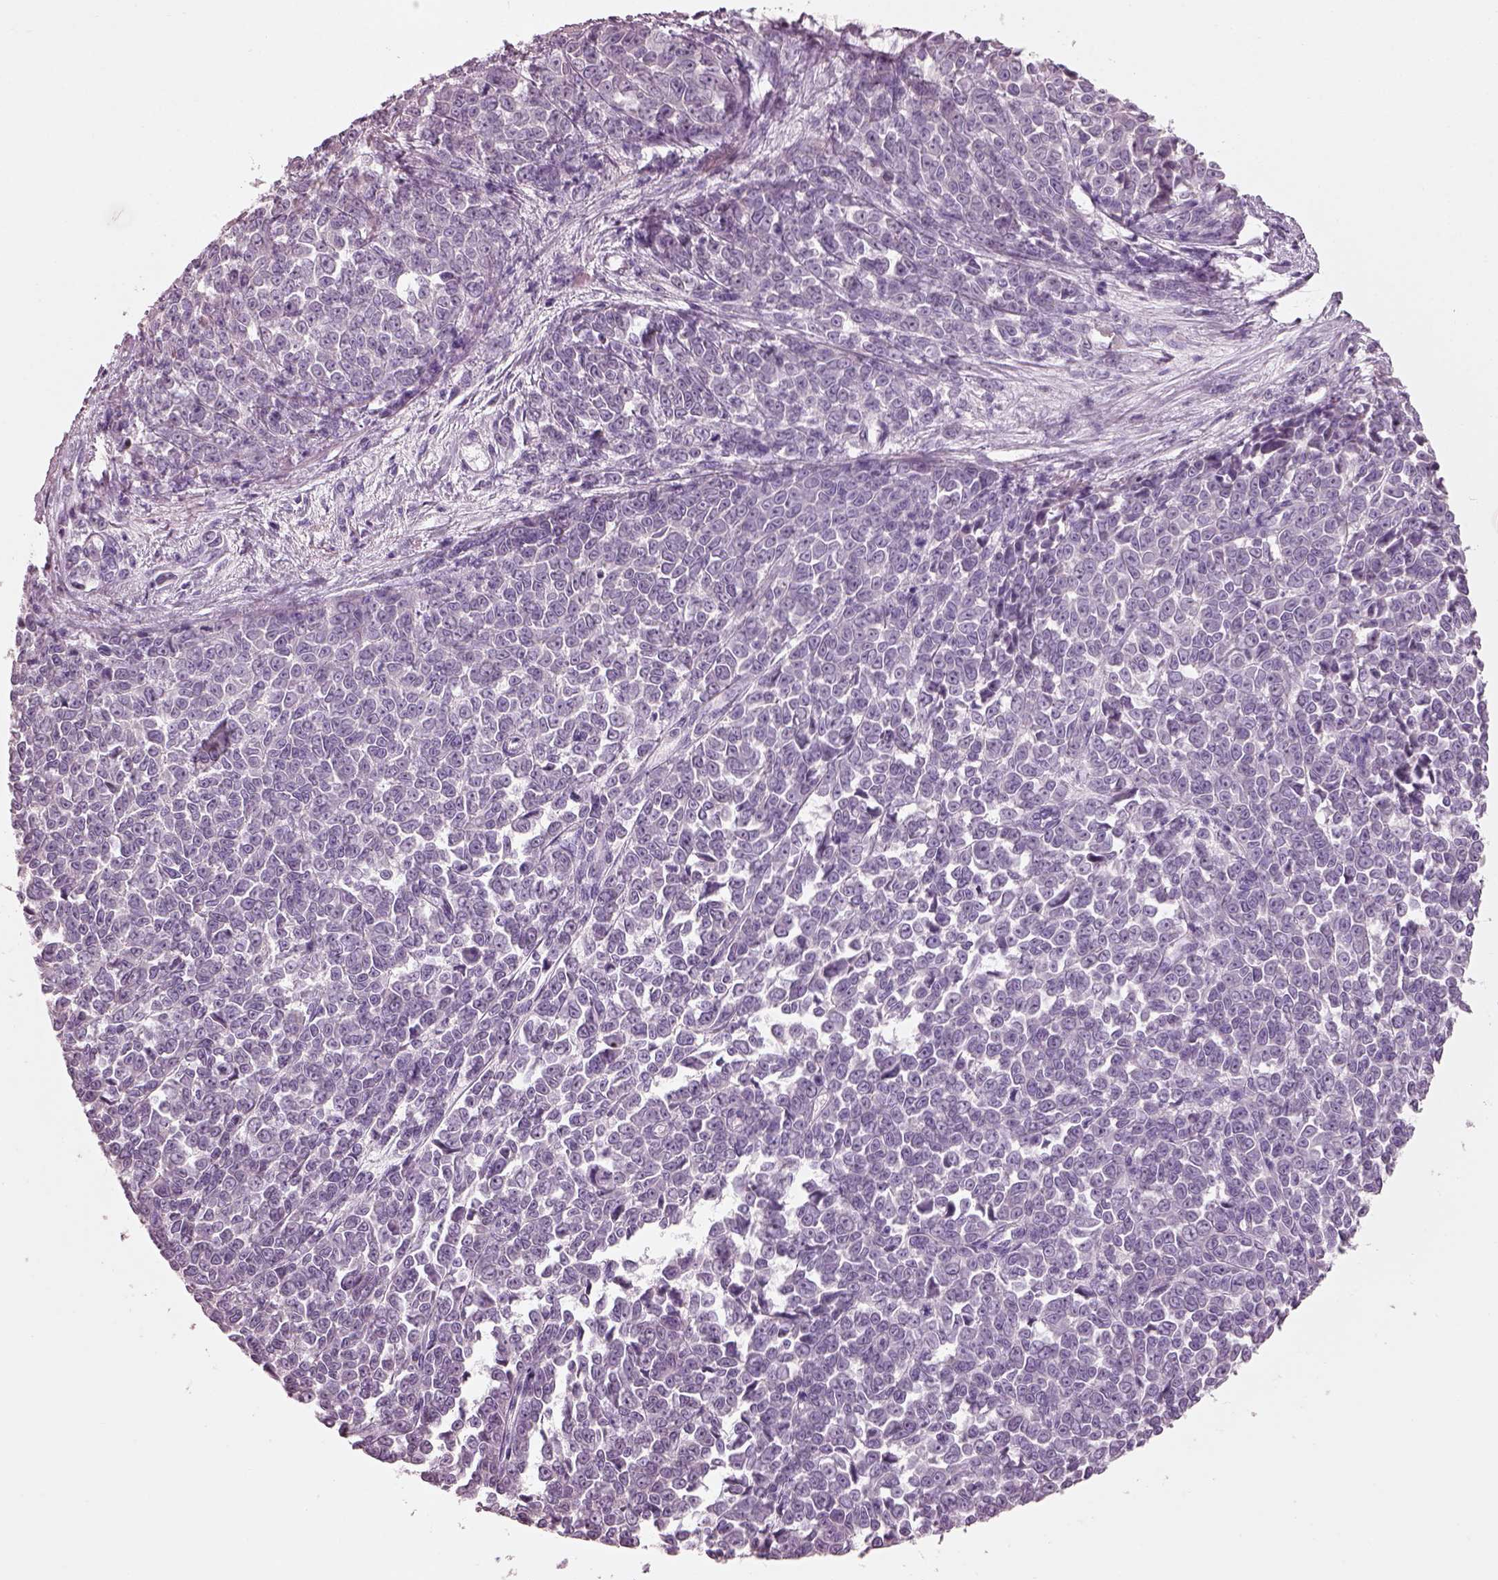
{"staining": {"intensity": "negative", "quantity": "none", "location": "none"}, "tissue": "melanoma", "cell_type": "Tumor cells", "image_type": "cancer", "snomed": [{"axis": "morphology", "description": "Malignant melanoma, NOS"}, {"axis": "topography", "description": "Skin"}], "caption": "High power microscopy photomicrograph of an immunohistochemistry (IHC) photomicrograph of malignant melanoma, revealing no significant positivity in tumor cells. Brightfield microscopy of immunohistochemistry (IHC) stained with DAB (brown) and hematoxylin (blue), captured at high magnification.", "gene": "SLC27A2", "patient": {"sex": "female", "age": 95}}